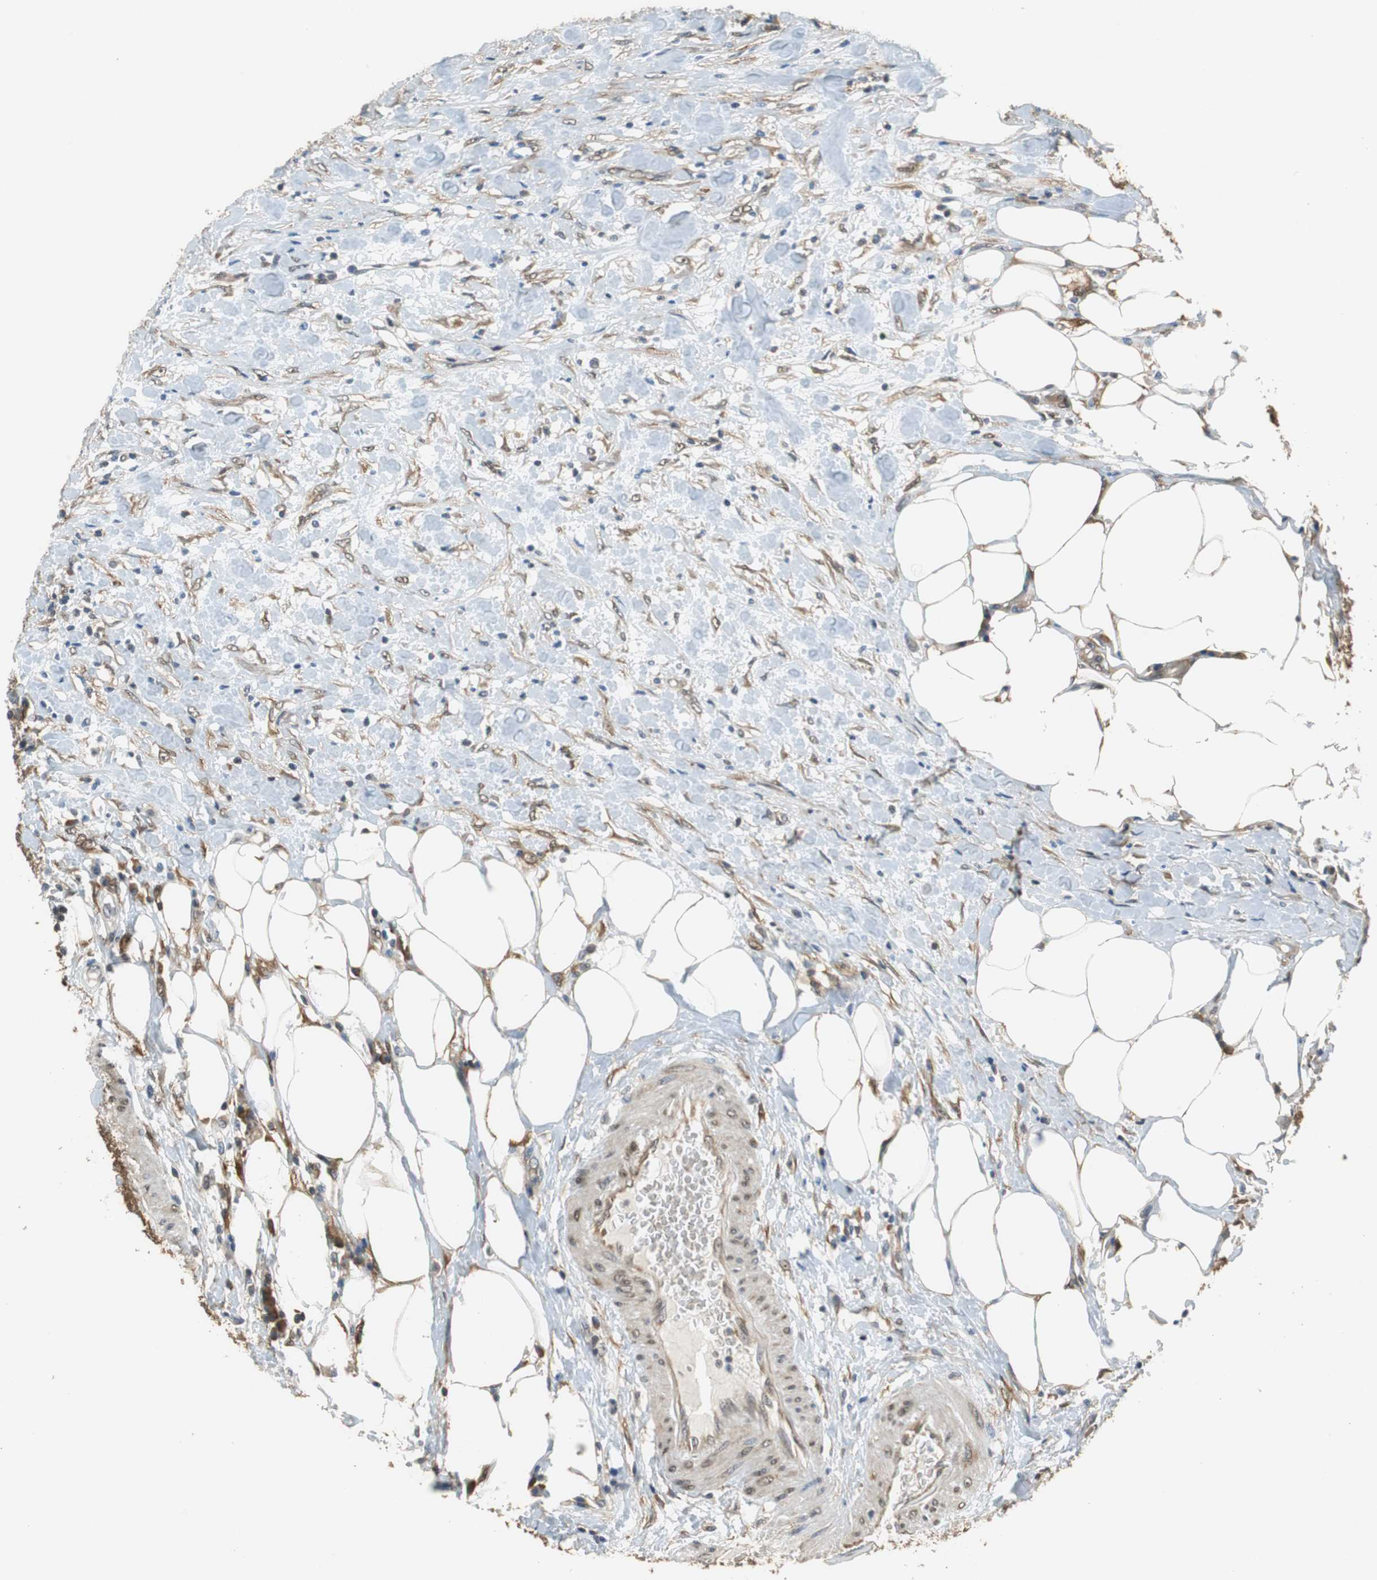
{"staining": {"intensity": "moderate", "quantity": ">75%", "location": "cytoplasmic/membranous,nuclear"}, "tissue": "urothelial cancer", "cell_type": "Tumor cells", "image_type": "cancer", "snomed": [{"axis": "morphology", "description": "Urothelial carcinoma, High grade"}, {"axis": "topography", "description": "Urinary bladder"}], "caption": "Immunohistochemistry photomicrograph of human high-grade urothelial carcinoma stained for a protein (brown), which reveals medium levels of moderate cytoplasmic/membranous and nuclear positivity in approximately >75% of tumor cells.", "gene": "UBQLN2", "patient": {"sex": "female", "age": 80}}